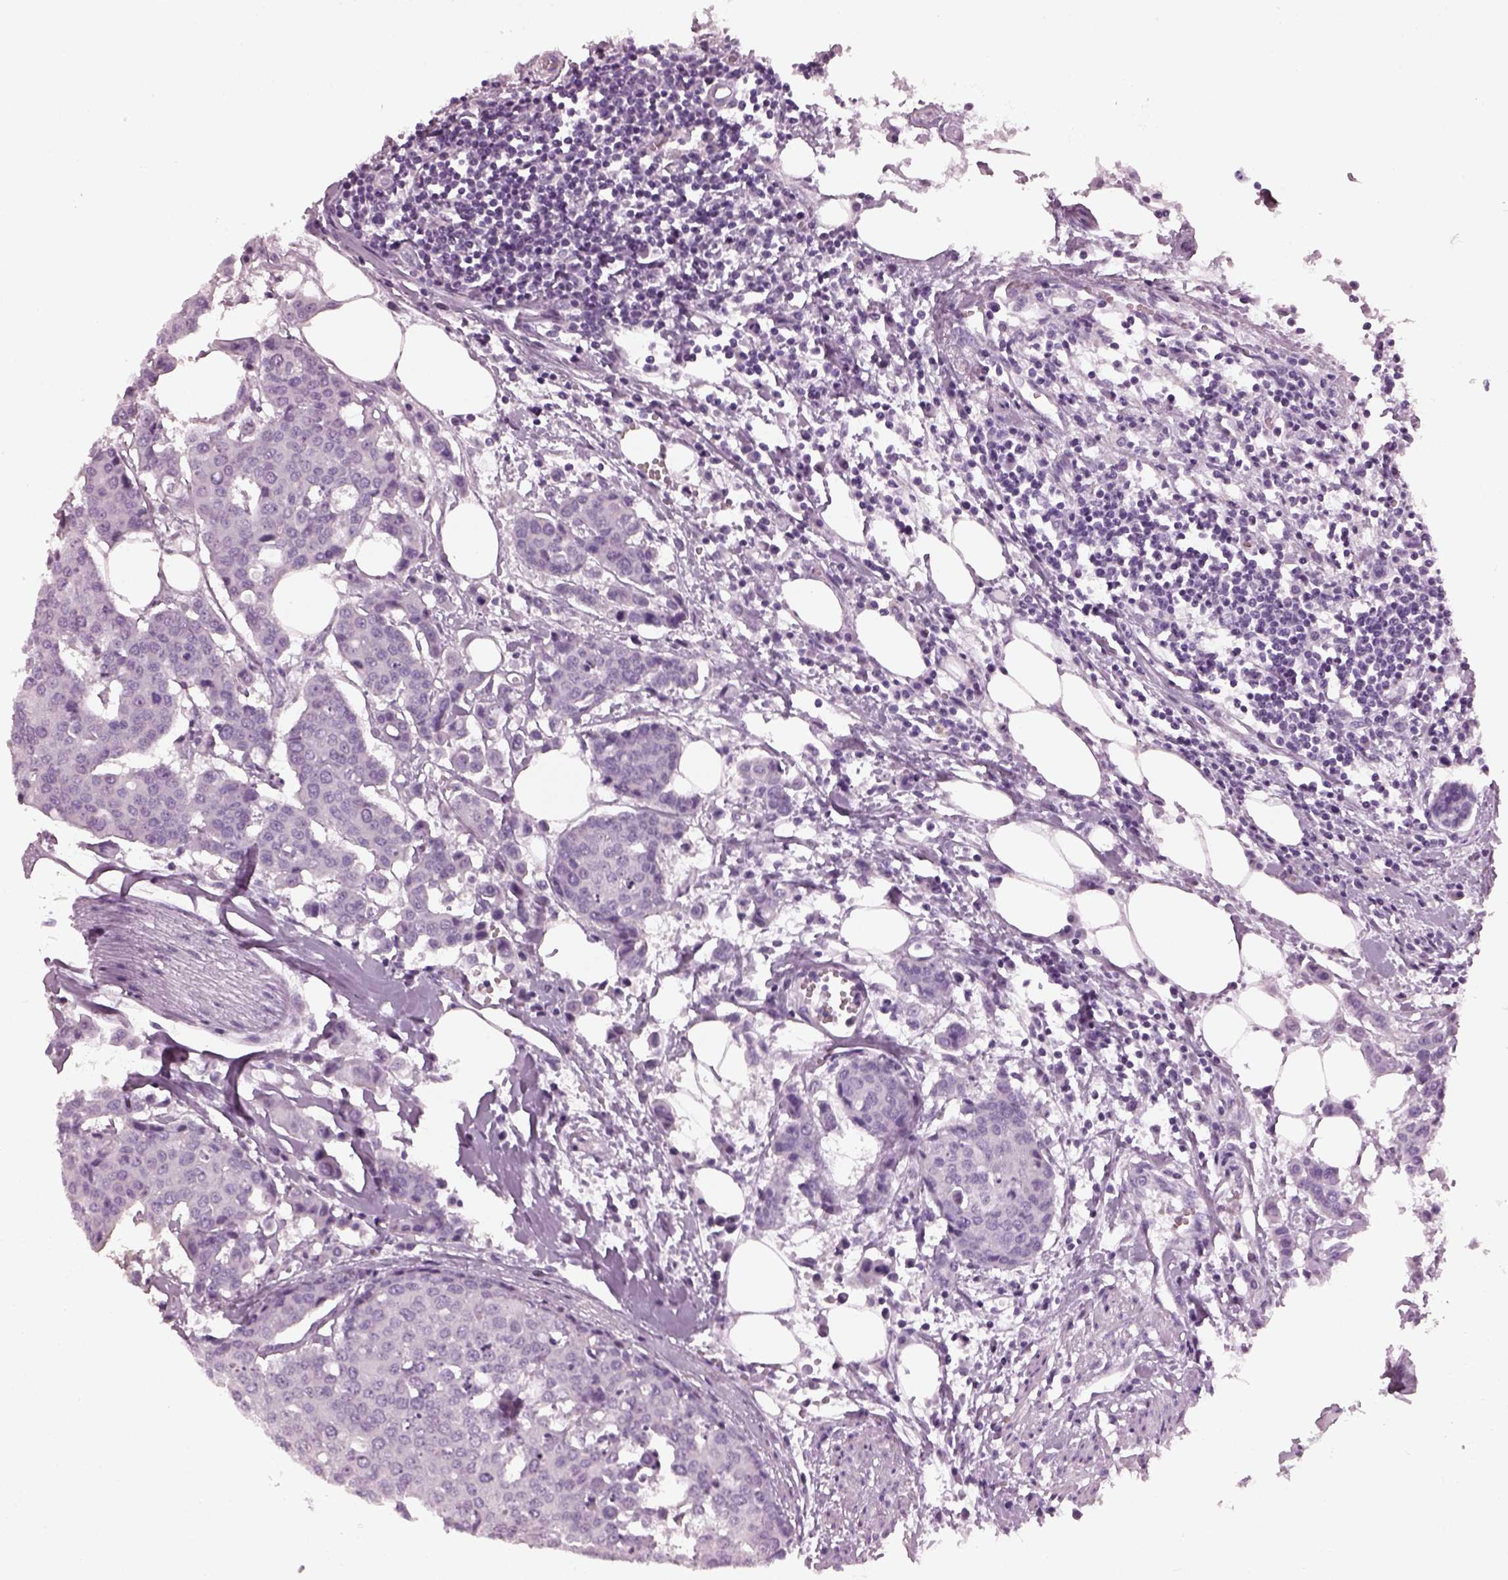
{"staining": {"intensity": "negative", "quantity": "none", "location": "none"}, "tissue": "carcinoid", "cell_type": "Tumor cells", "image_type": "cancer", "snomed": [{"axis": "morphology", "description": "Carcinoid, malignant, NOS"}, {"axis": "topography", "description": "Colon"}], "caption": "High power microscopy micrograph of an immunohistochemistry (IHC) micrograph of carcinoid (malignant), revealing no significant positivity in tumor cells.", "gene": "PDC", "patient": {"sex": "male", "age": 81}}